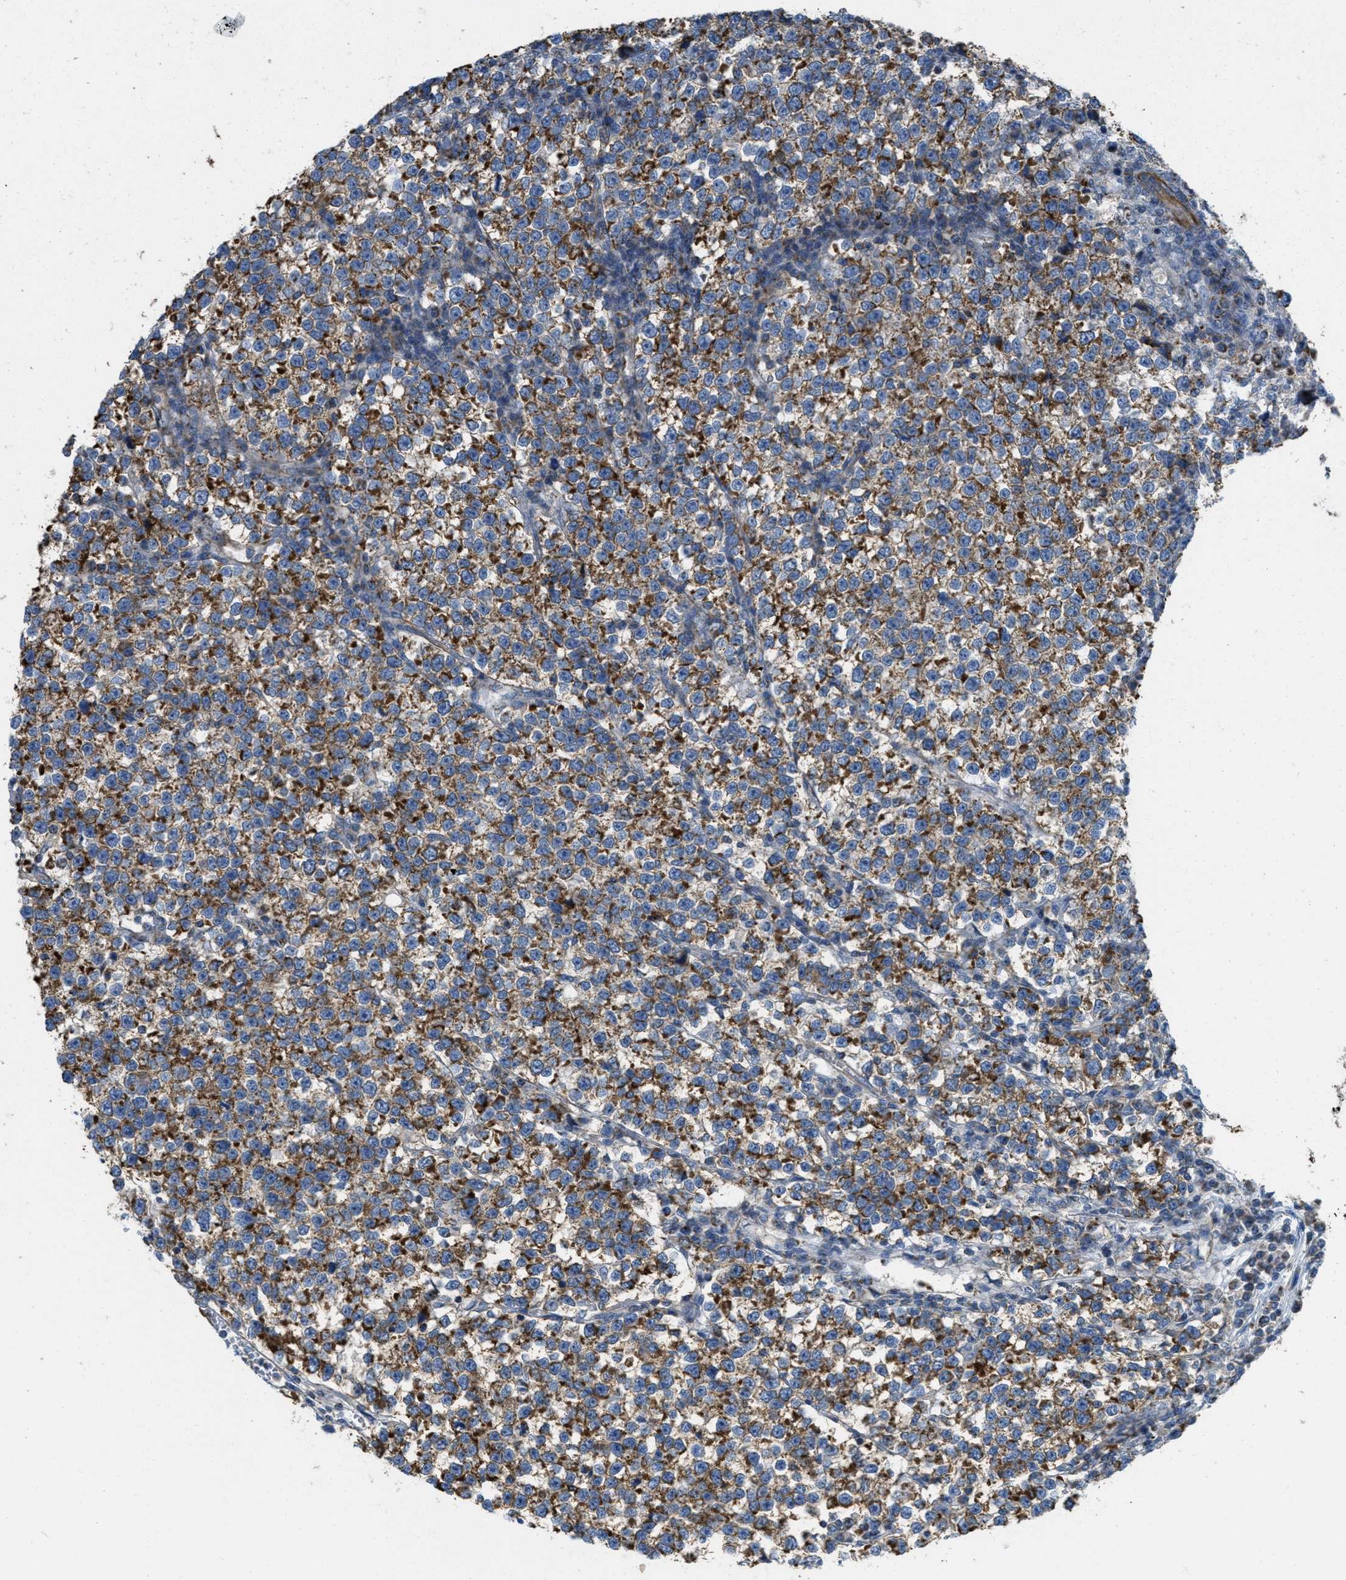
{"staining": {"intensity": "strong", "quantity": ">75%", "location": "cytoplasmic/membranous"}, "tissue": "testis cancer", "cell_type": "Tumor cells", "image_type": "cancer", "snomed": [{"axis": "morphology", "description": "Normal tissue, NOS"}, {"axis": "morphology", "description": "Seminoma, NOS"}, {"axis": "topography", "description": "Testis"}], "caption": "Immunohistochemical staining of testis cancer (seminoma) exhibits high levels of strong cytoplasmic/membranous protein positivity in approximately >75% of tumor cells.", "gene": "BTN3A1", "patient": {"sex": "male", "age": 43}}